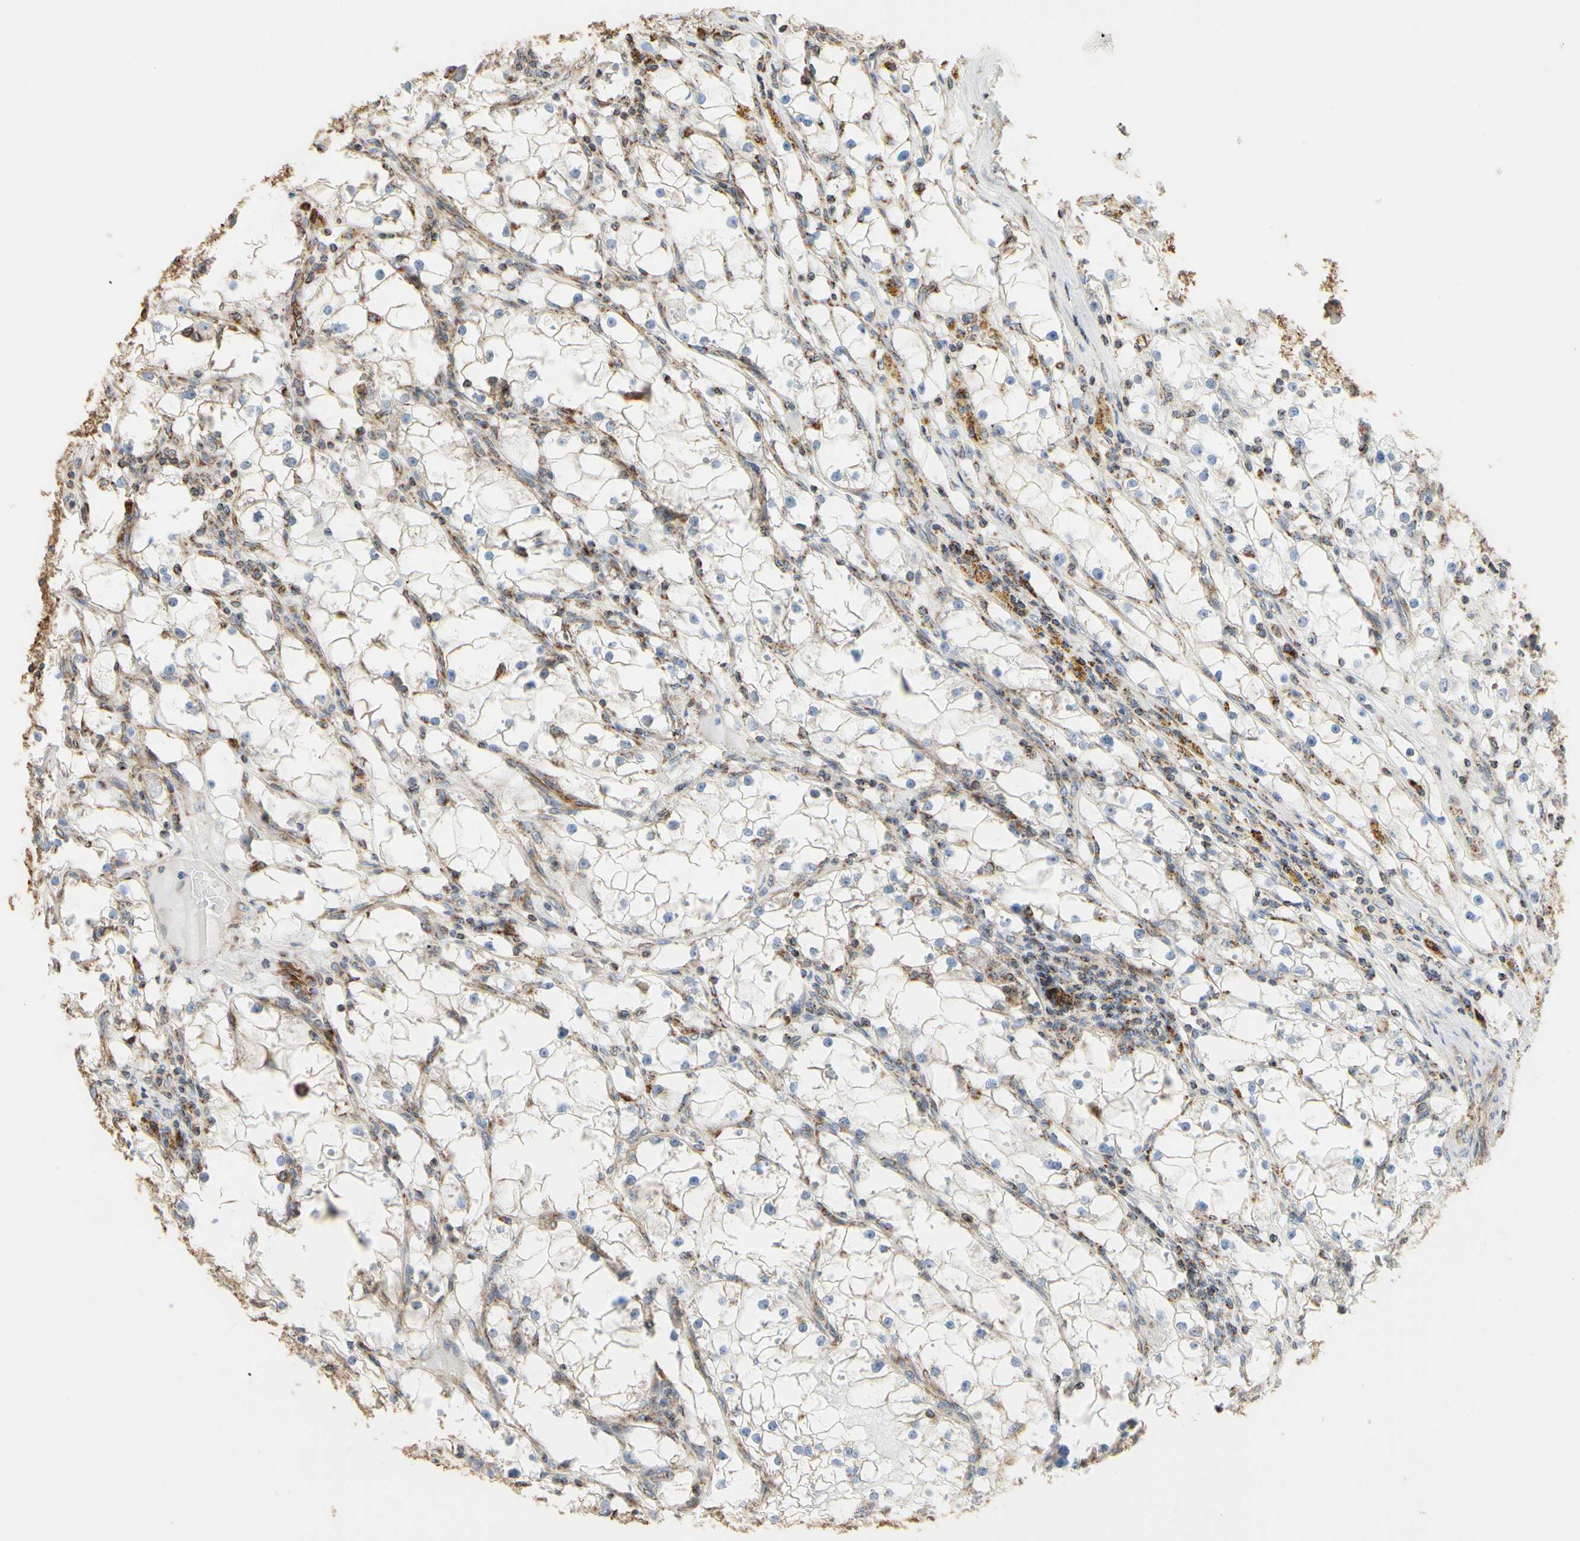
{"staining": {"intensity": "negative", "quantity": "none", "location": "none"}, "tissue": "renal cancer", "cell_type": "Tumor cells", "image_type": "cancer", "snomed": [{"axis": "morphology", "description": "Adenocarcinoma, NOS"}, {"axis": "topography", "description": "Kidney"}], "caption": "This is a image of IHC staining of renal cancer, which shows no staining in tumor cells. (DAB (3,3'-diaminobenzidine) immunohistochemistry with hematoxylin counter stain).", "gene": "TUBA1A", "patient": {"sex": "male", "age": 56}}